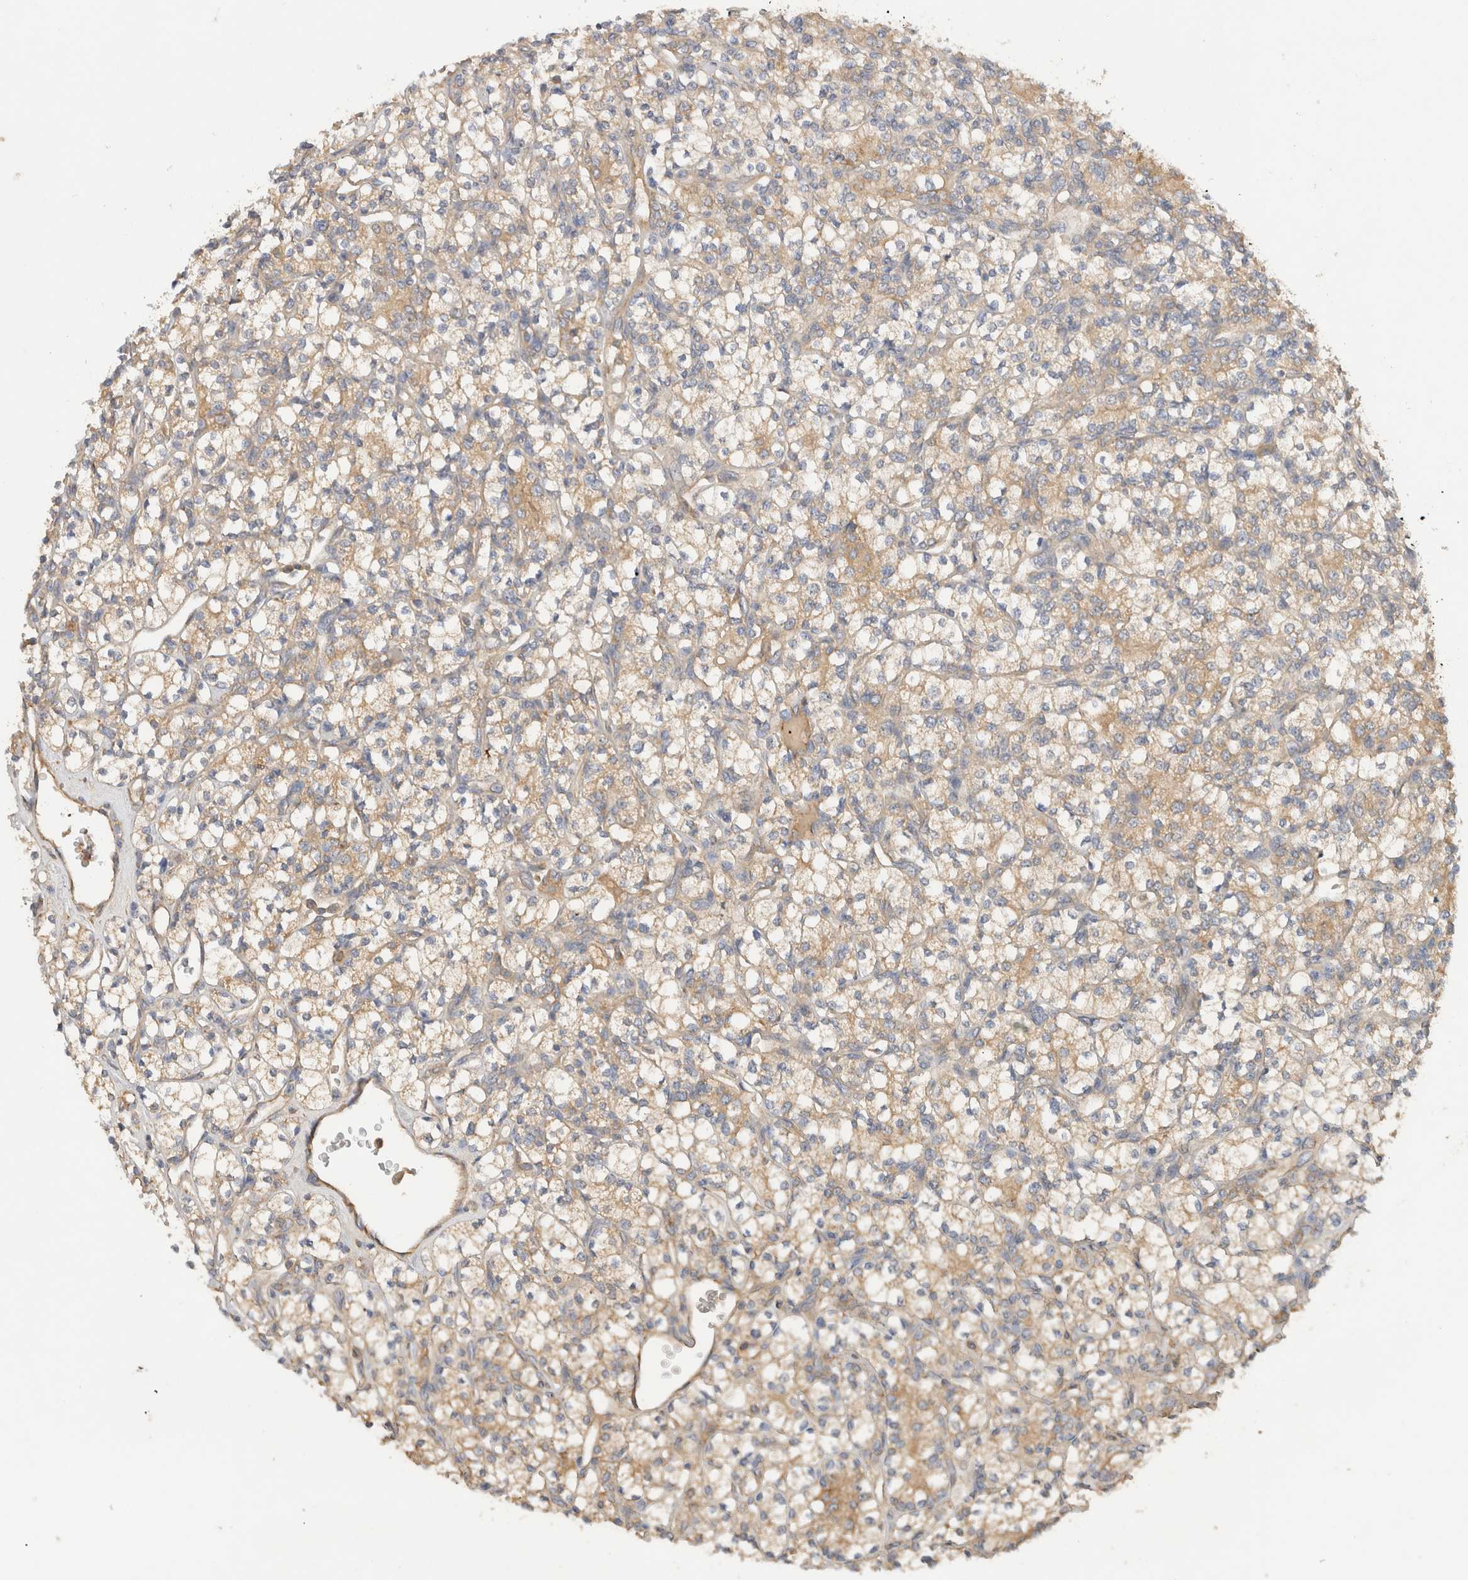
{"staining": {"intensity": "weak", "quantity": ">75%", "location": "cytoplasmic/membranous"}, "tissue": "renal cancer", "cell_type": "Tumor cells", "image_type": "cancer", "snomed": [{"axis": "morphology", "description": "Adenocarcinoma, NOS"}, {"axis": "topography", "description": "Kidney"}], "caption": "Human renal adenocarcinoma stained with a brown dye demonstrates weak cytoplasmic/membranous positive expression in approximately >75% of tumor cells.", "gene": "SGK3", "patient": {"sex": "male", "age": 77}}